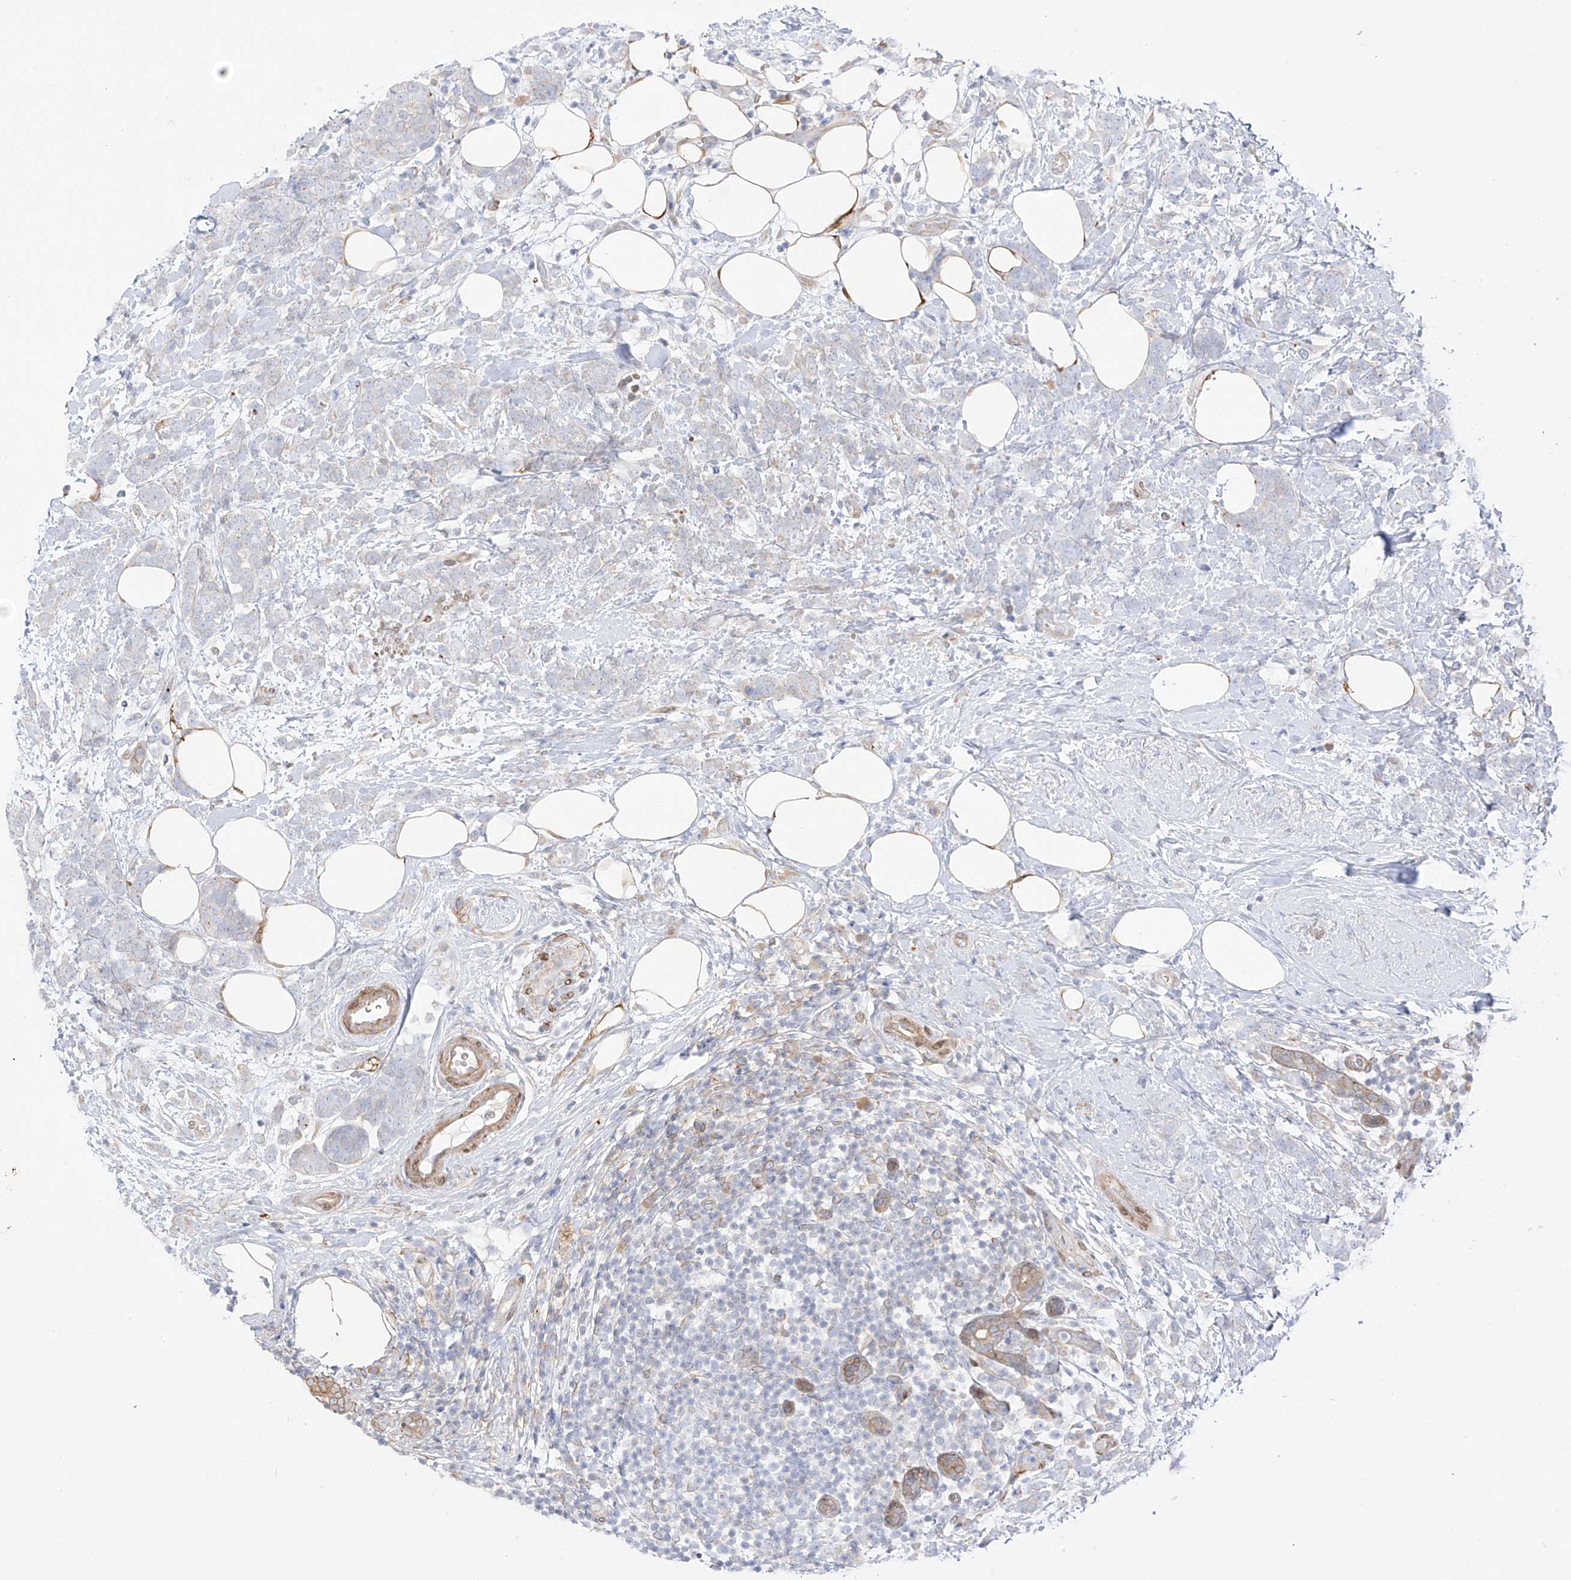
{"staining": {"intensity": "negative", "quantity": "none", "location": "none"}, "tissue": "breast cancer", "cell_type": "Tumor cells", "image_type": "cancer", "snomed": [{"axis": "morphology", "description": "Lobular carcinoma"}, {"axis": "topography", "description": "Breast"}], "caption": "Tumor cells are negative for brown protein staining in breast cancer (lobular carcinoma).", "gene": "PCYOX1", "patient": {"sex": "female", "age": 58}}